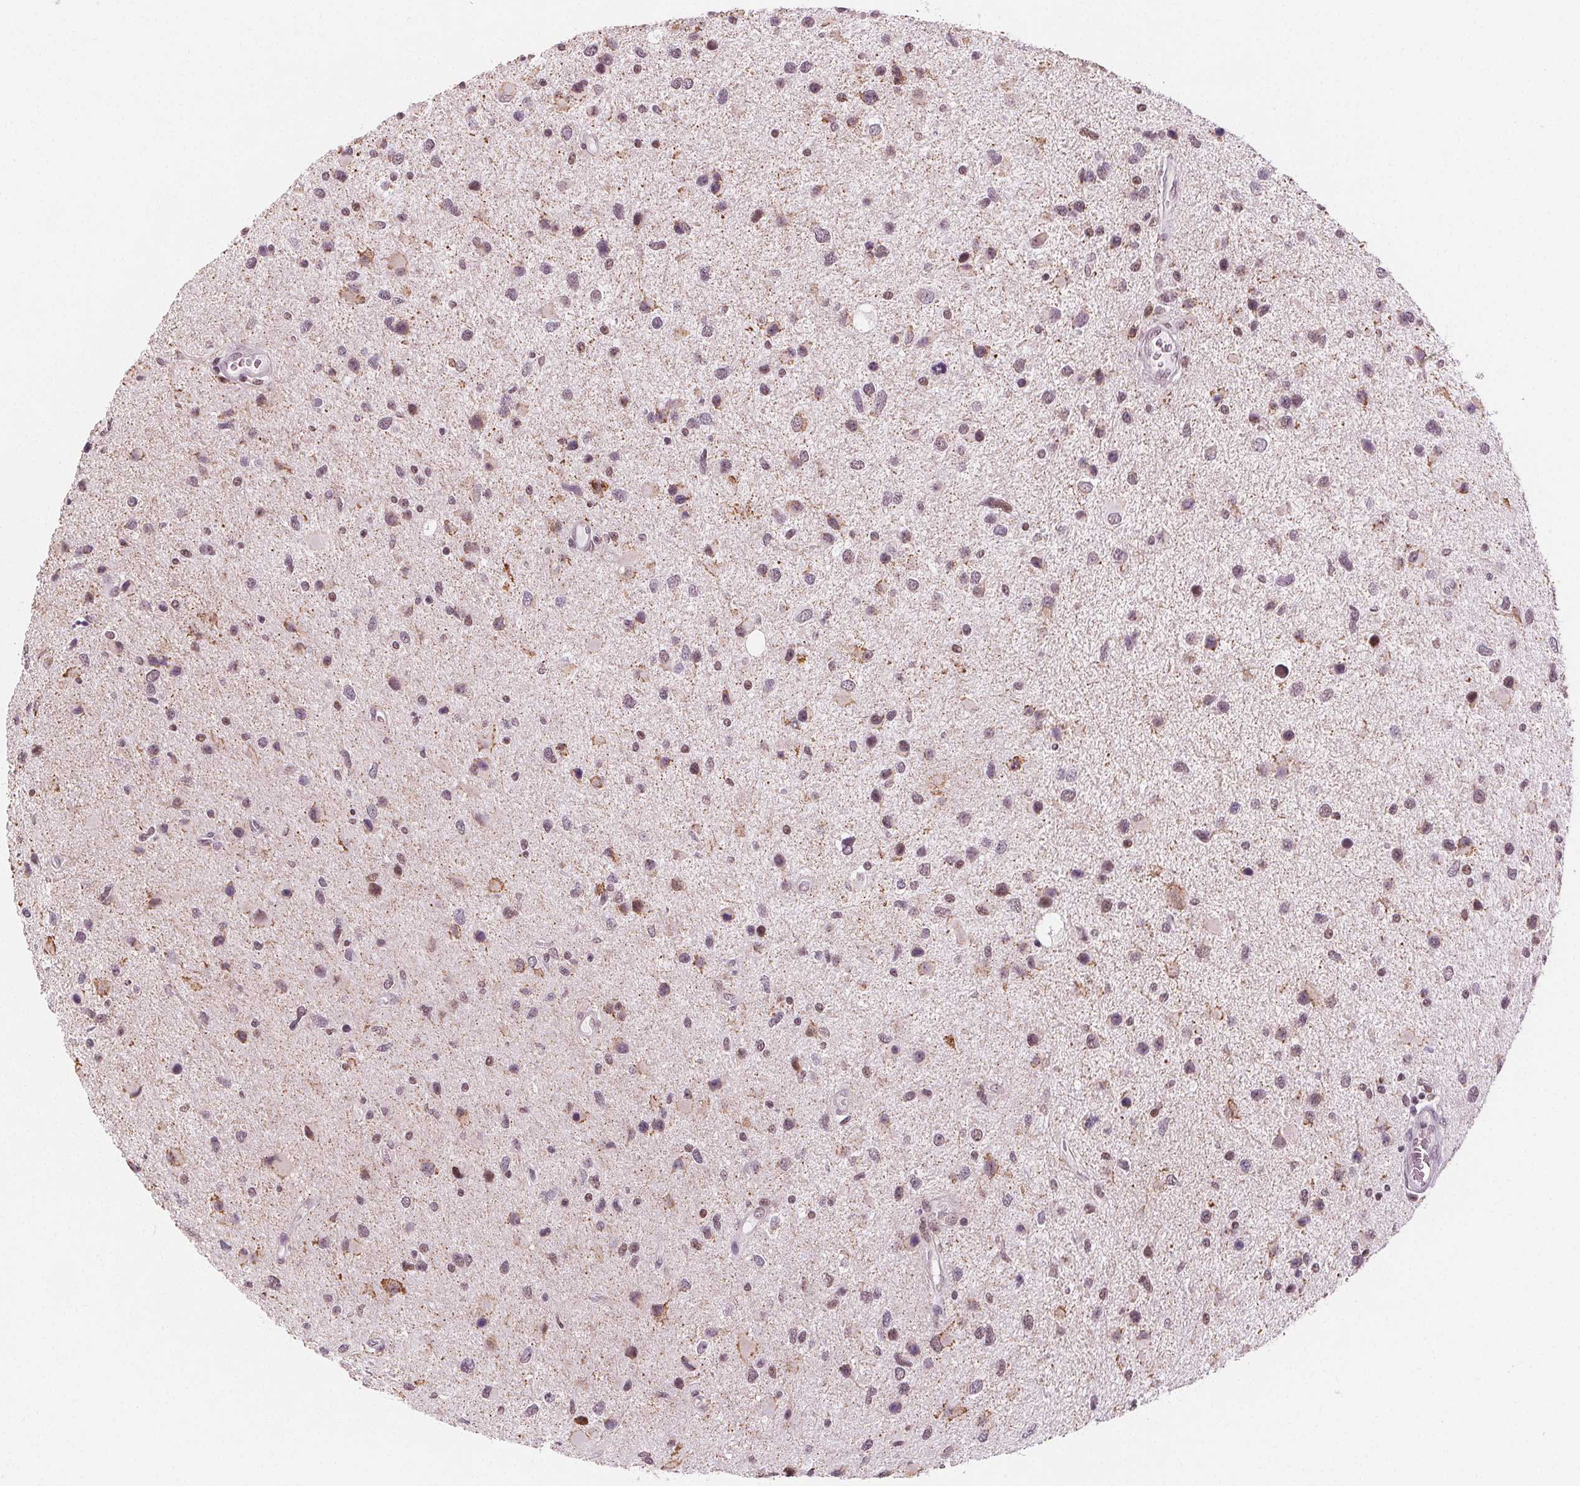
{"staining": {"intensity": "weak", "quantity": "25%-75%", "location": "cytoplasmic/membranous,nuclear"}, "tissue": "glioma", "cell_type": "Tumor cells", "image_type": "cancer", "snomed": [{"axis": "morphology", "description": "Glioma, malignant, Low grade"}, {"axis": "topography", "description": "Brain"}], "caption": "Tumor cells show weak cytoplasmic/membranous and nuclear staining in approximately 25%-75% of cells in low-grade glioma (malignant). The staining is performed using DAB (3,3'-diaminobenzidine) brown chromogen to label protein expression. The nuclei are counter-stained blue using hematoxylin.", "gene": "DPM2", "patient": {"sex": "female", "age": 32}}